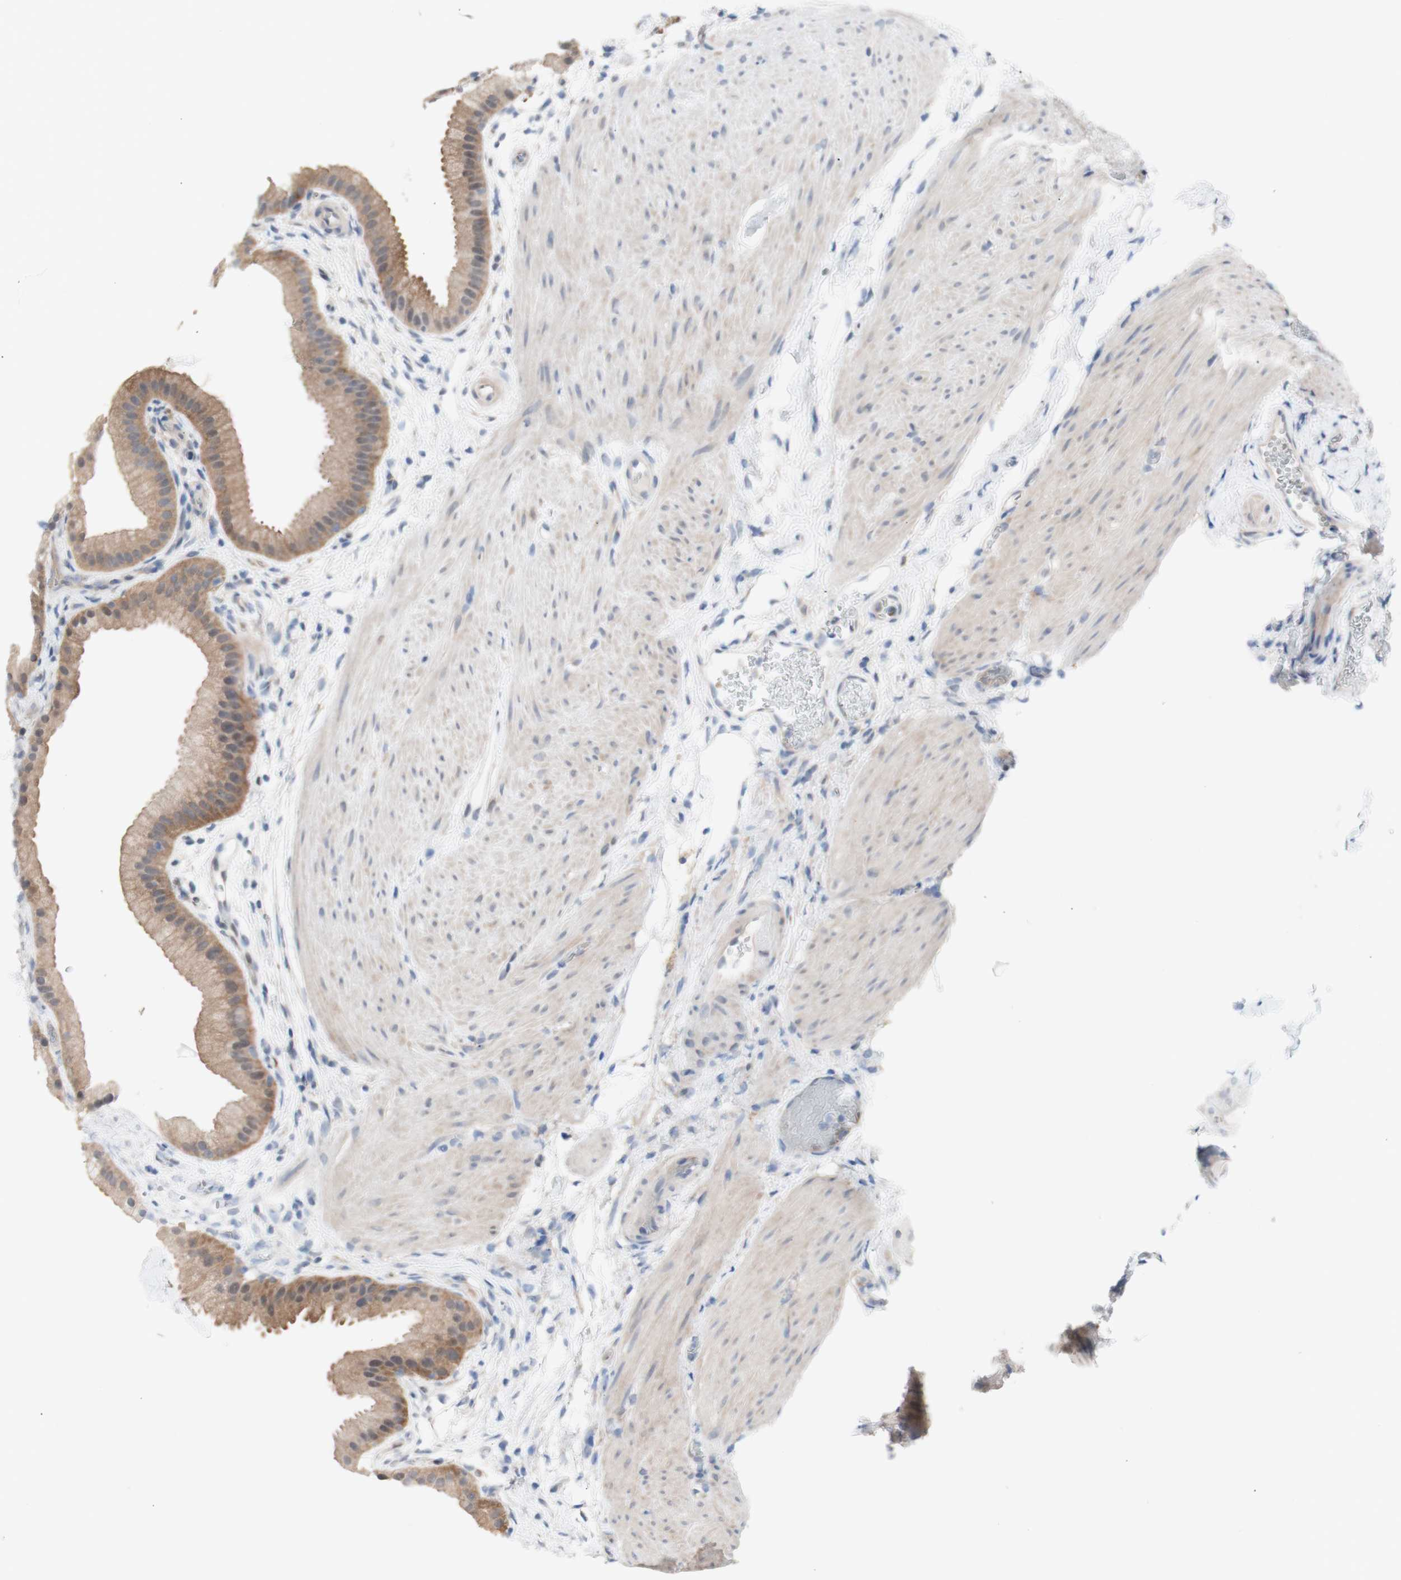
{"staining": {"intensity": "moderate", "quantity": ">75%", "location": "cytoplasmic/membranous"}, "tissue": "gallbladder", "cell_type": "Glandular cells", "image_type": "normal", "snomed": [{"axis": "morphology", "description": "Normal tissue, NOS"}, {"axis": "topography", "description": "Gallbladder"}], "caption": "The immunohistochemical stain shows moderate cytoplasmic/membranous staining in glandular cells of benign gallbladder.", "gene": "PRMT5", "patient": {"sex": "female", "age": 64}}